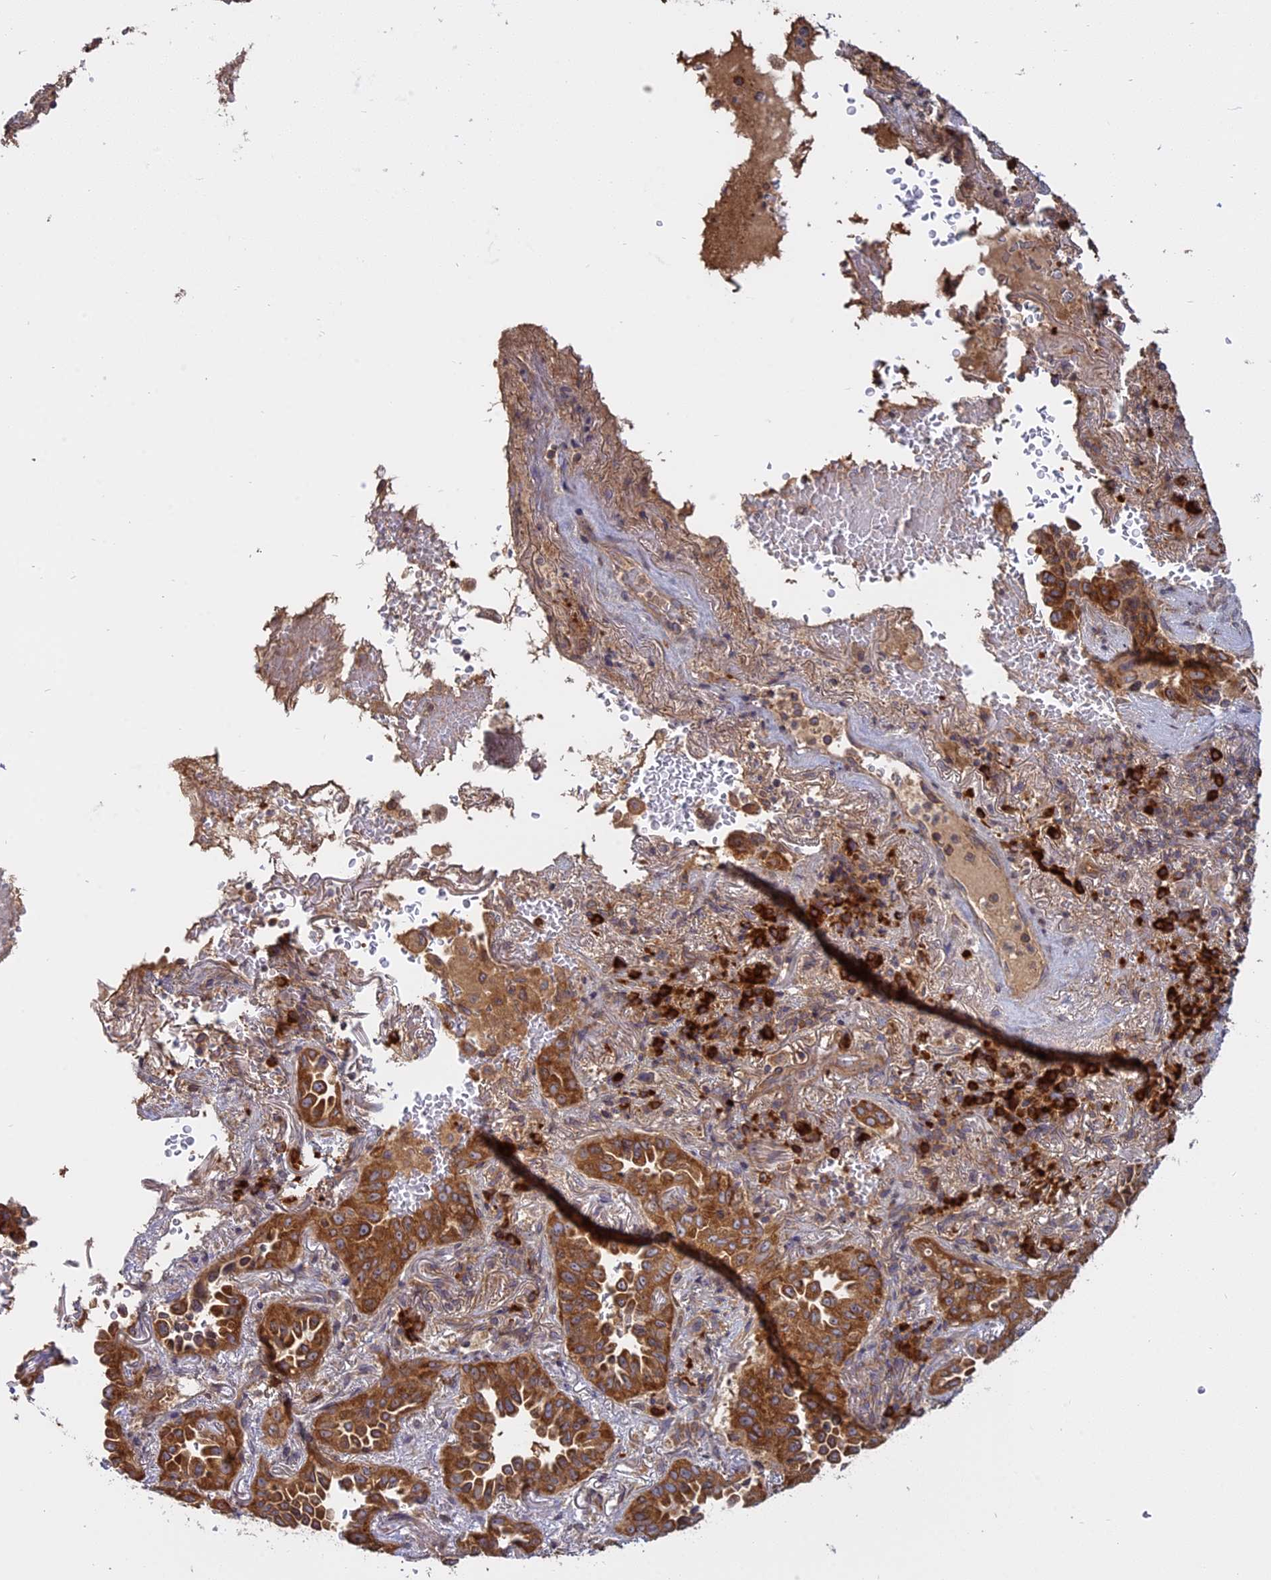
{"staining": {"intensity": "strong", "quantity": ">75%", "location": "cytoplasmic/membranous"}, "tissue": "lung cancer", "cell_type": "Tumor cells", "image_type": "cancer", "snomed": [{"axis": "morphology", "description": "Adenocarcinoma, NOS"}, {"axis": "topography", "description": "Lung"}], "caption": "A high-resolution histopathology image shows IHC staining of lung cancer, which exhibits strong cytoplasmic/membranous staining in about >75% of tumor cells.", "gene": "TMEM208", "patient": {"sex": "female", "age": 69}}